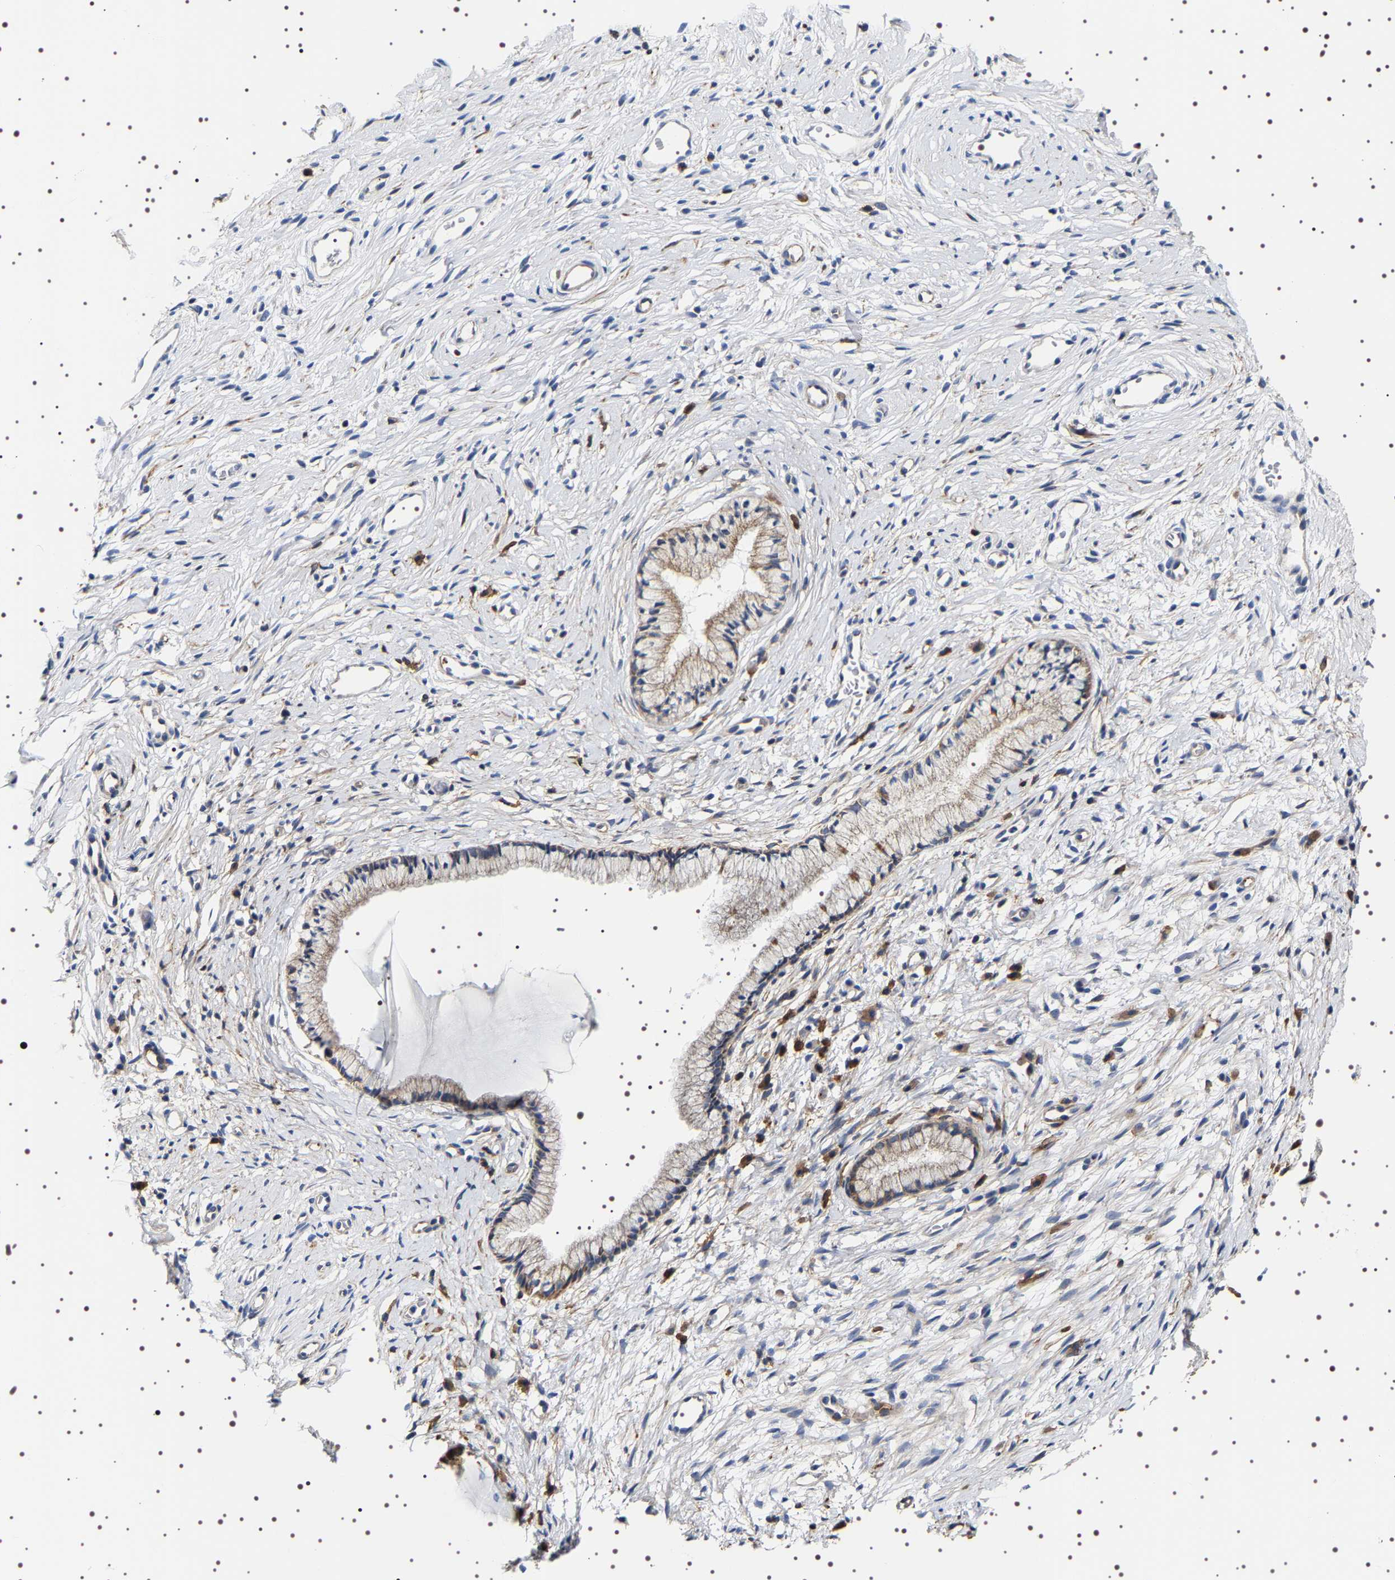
{"staining": {"intensity": "moderate", "quantity": ">75%", "location": "cytoplasmic/membranous"}, "tissue": "cervix", "cell_type": "Glandular cells", "image_type": "normal", "snomed": [{"axis": "morphology", "description": "Normal tissue, NOS"}, {"axis": "topography", "description": "Cervix"}], "caption": "Approximately >75% of glandular cells in benign cervix exhibit moderate cytoplasmic/membranous protein expression as visualized by brown immunohistochemical staining.", "gene": "SQLE", "patient": {"sex": "female", "age": 77}}